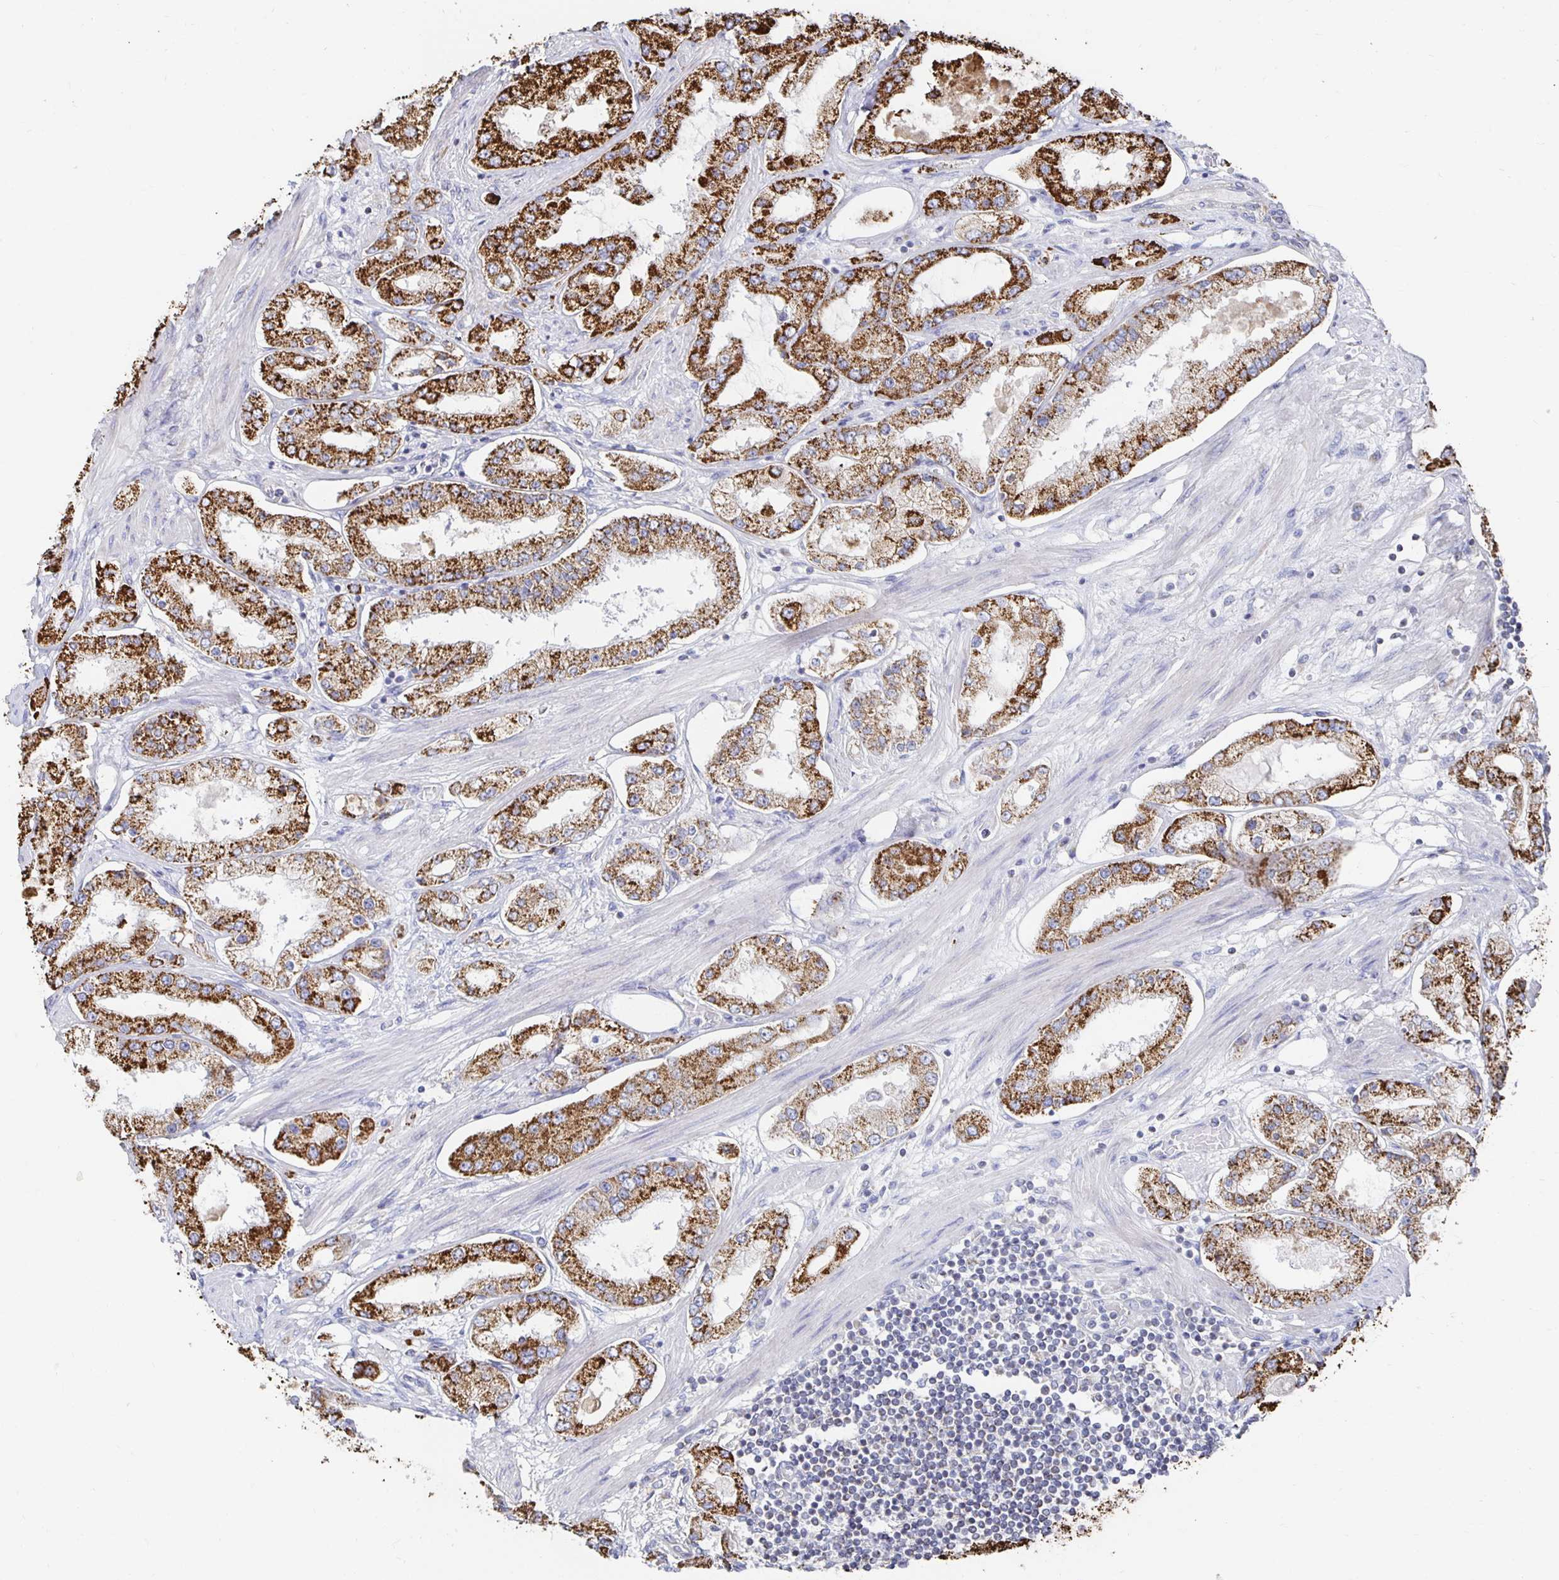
{"staining": {"intensity": "moderate", "quantity": ">75%", "location": "cytoplasmic/membranous"}, "tissue": "prostate cancer", "cell_type": "Tumor cells", "image_type": "cancer", "snomed": [{"axis": "morphology", "description": "Adenocarcinoma, High grade"}, {"axis": "topography", "description": "Prostate"}], "caption": "This is an image of immunohistochemistry (IHC) staining of adenocarcinoma (high-grade) (prostate), which shows moderate expression in the cytoplasmic/membranous of tumor cells.", "gene": "NKX2-8", "patient": {"sex": "male", "age": 69}}